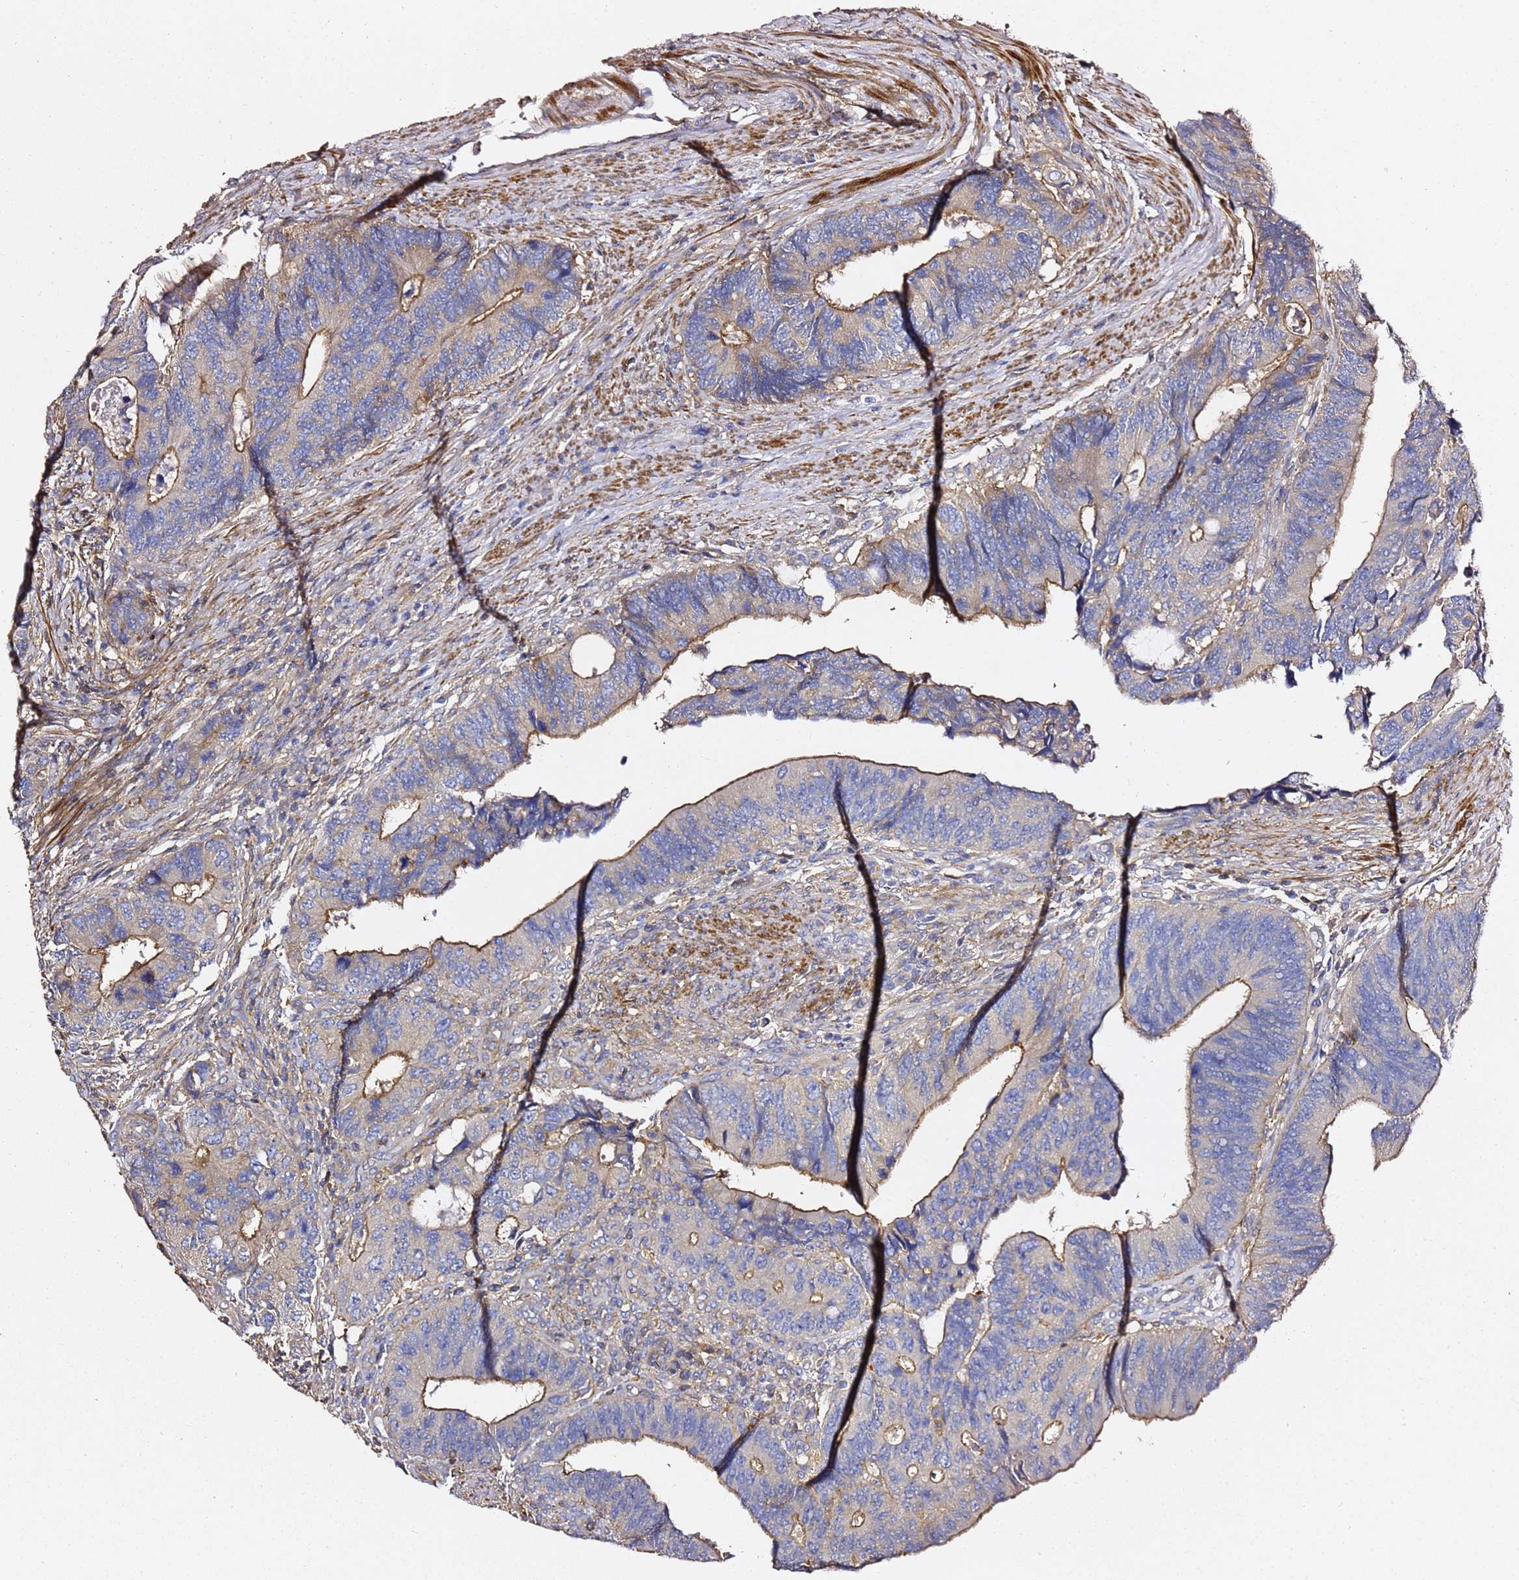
{"staining": {"intensity": "moderate", "quantity": "25%-75%", "location": "cytoplasmic/membranous"}, "tissue": "colorectal cancer", "cell_type": "Tumor cells", "image_type": "cancer", "snomed": [{"axis": "morphology", "description": "Adenocarcinoma, NOS"}, {"axis": "topography", "description": "Colon"}], "caption": "Adenocarcinoma (colorectal) stained with a protein marker shows moderate staining in tumor cells.", "gene": "ZFP36L2", "patient": {"sex": "male", "age": 87}}